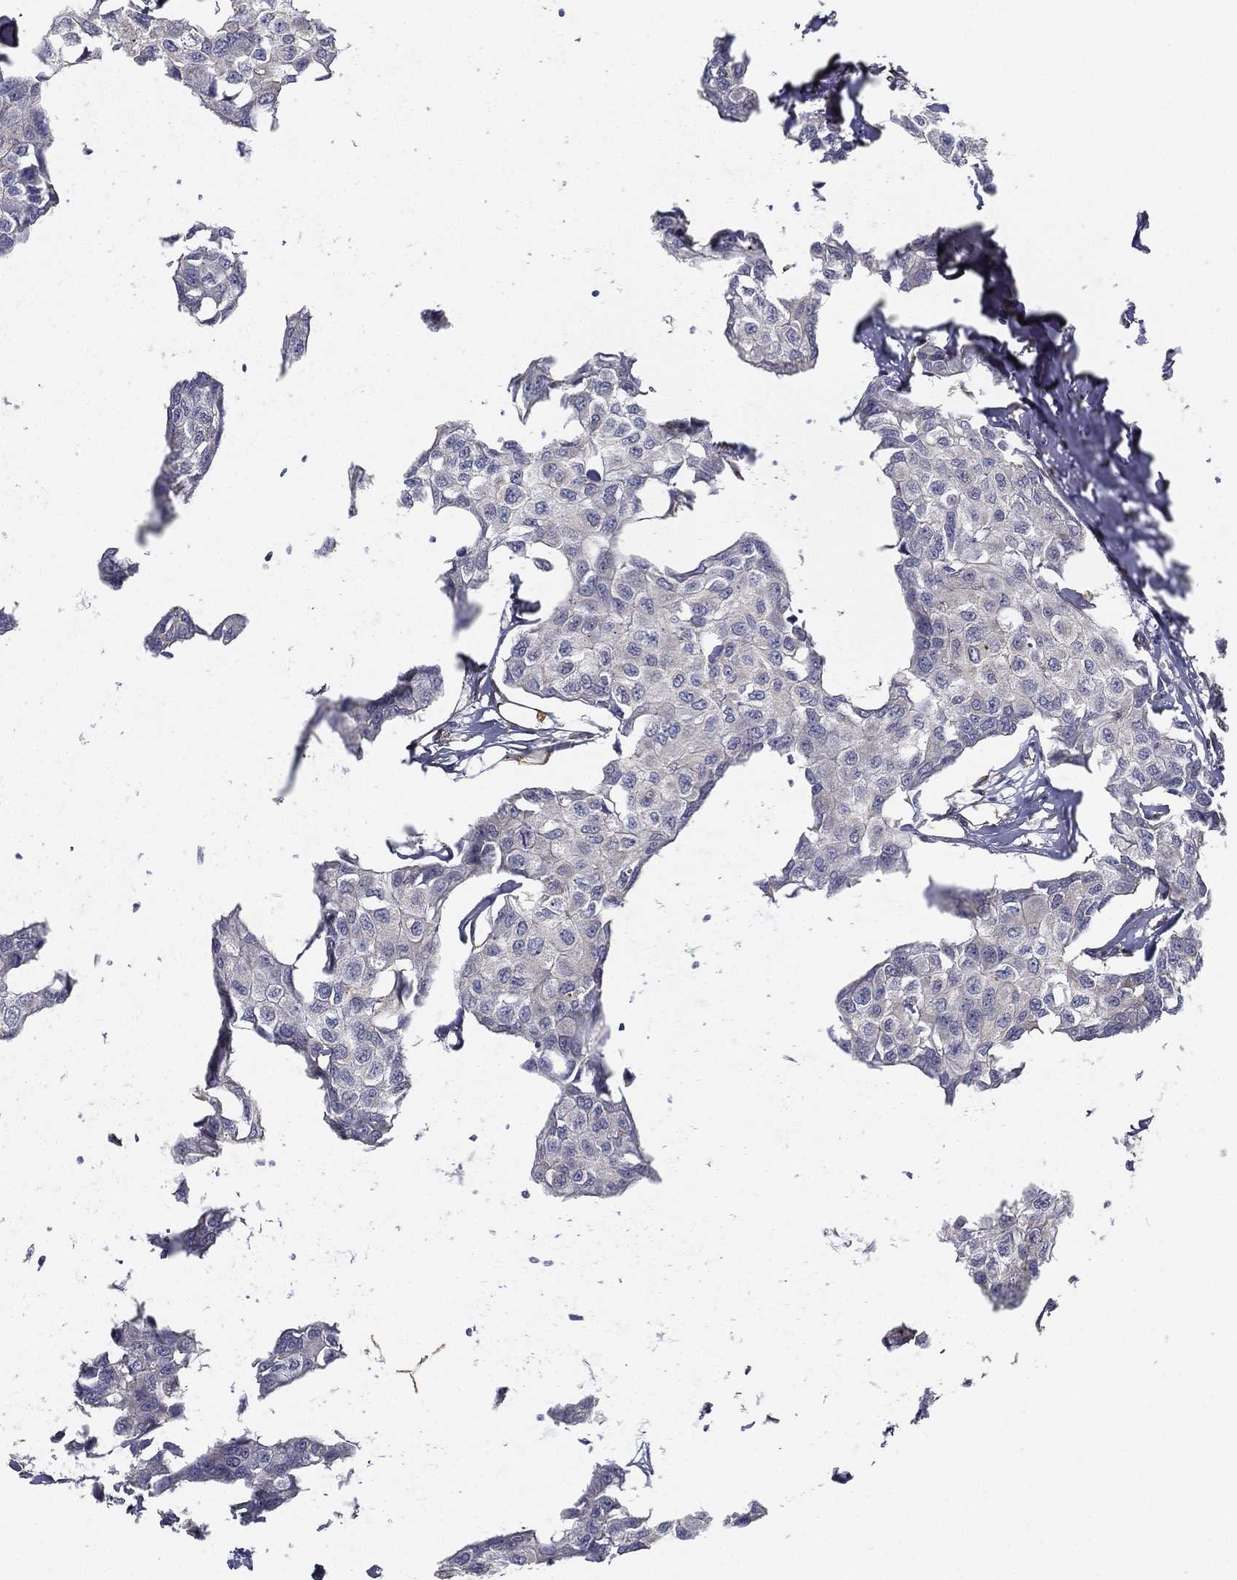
{"staining": {"intensity": "negative", "quantity": "none", "location": "none"}, "tissue": "breast cancer", "cell_type": "Tumor cells", "image_type": "cancer", "snomed": [{"axis": "morphology", "description": "Duct carcinoma"}, {"axis": "topography", "description": "Breast"}], "caption": "Photomicrograph shows no protein positivity in tumor cells of invasive ductal carcinoma (breast) tissue. (Stains: DAB (3,3'-diaminobenzidine) immunohistochemistry with hematoxylin counter stain, Microscopy: brightfield microscopy at high magnification).", "gene": "LRRC56", "patient": {"sex": "female", "age": 80}}